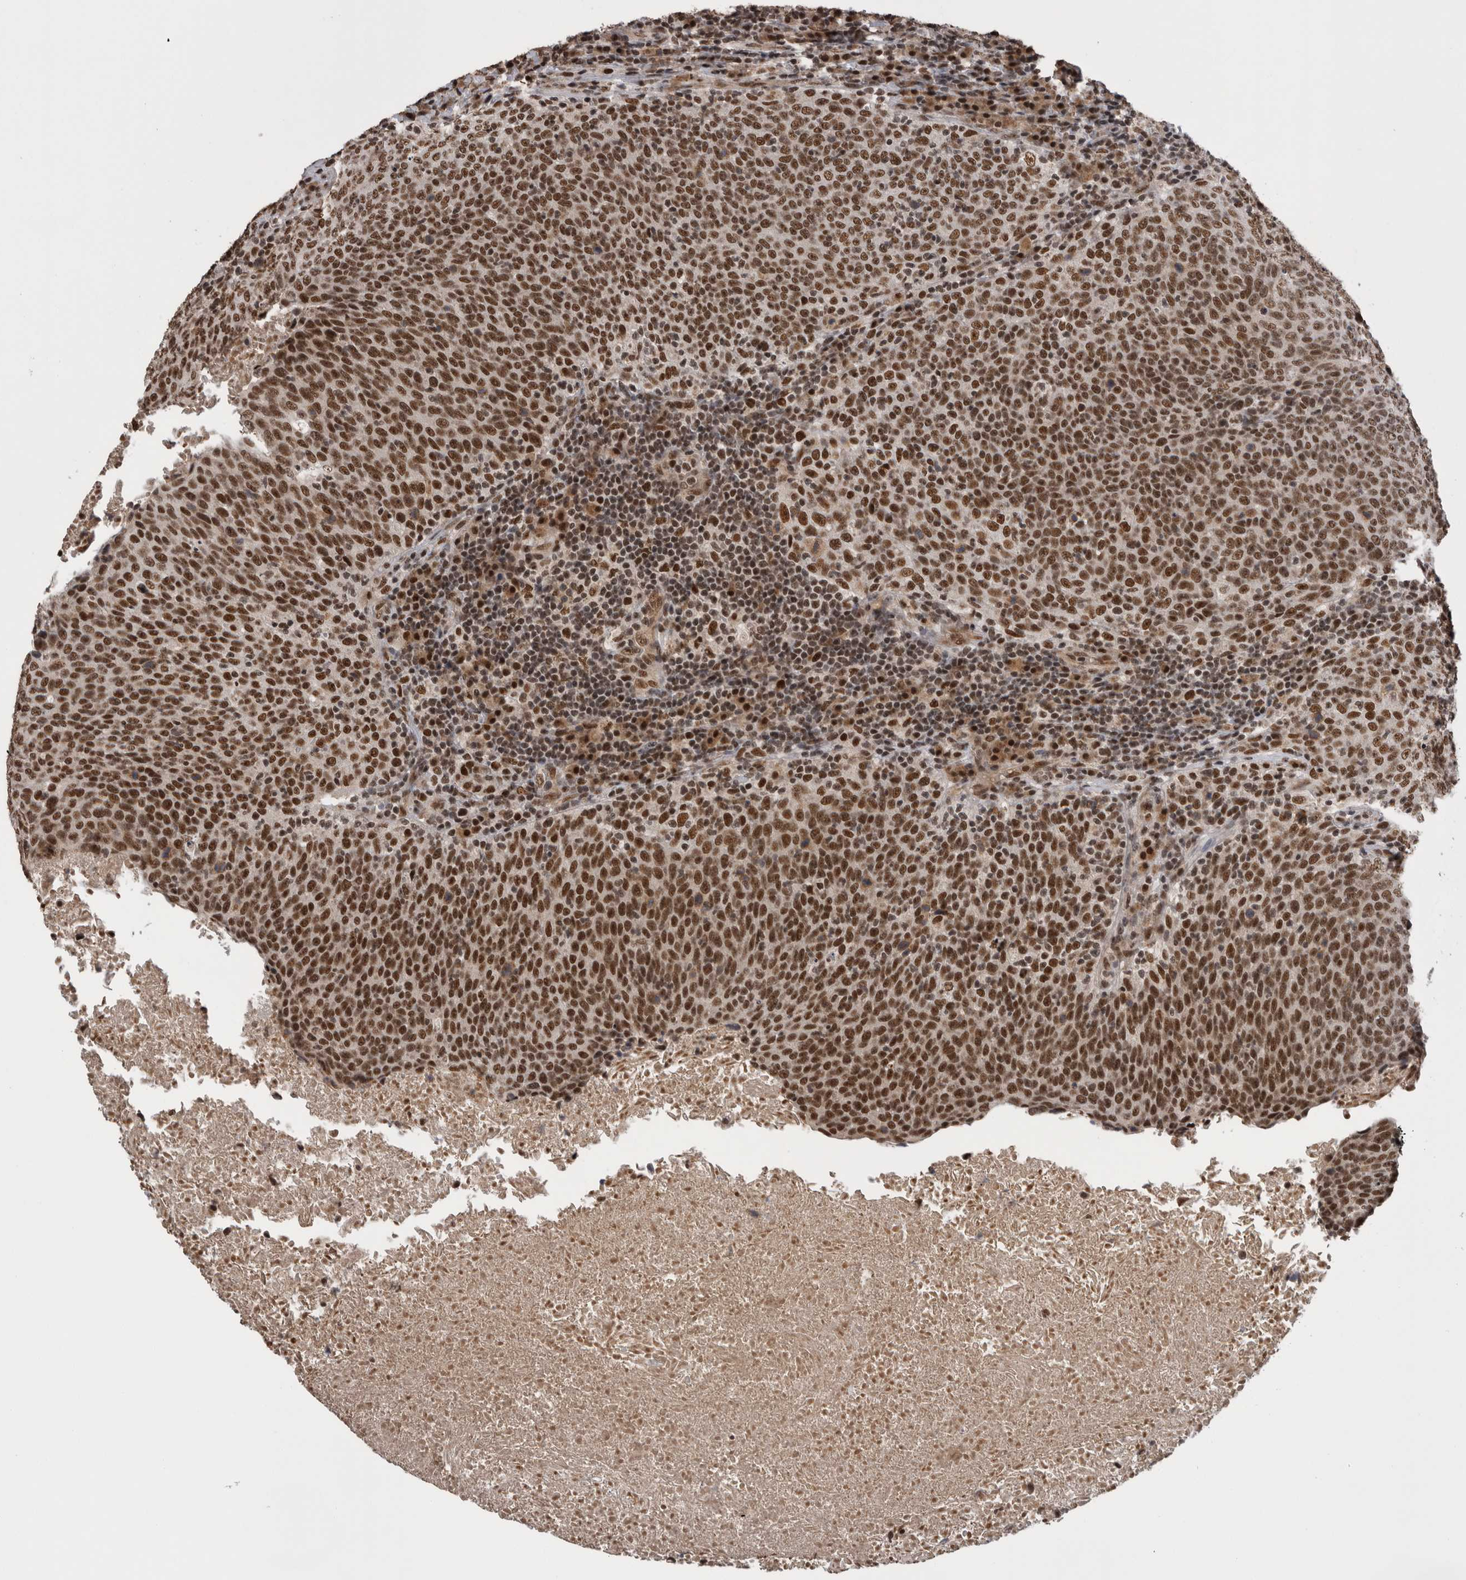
{"staining": {"intensity": "strong", "quantity": ">75%", "location": "nuclear"}, "tissue": "head and neck cancer", "cell_type": "Tumor cells", "image_type": "cancer", "snomed": [{"axis": "morphology", "description": "Squamous cell carcinoma, NOS"}, {"axis": "morphology", "description": "Squamous cell carcinoma, metastatic, NOS"}, {"axis": "topography", "description": "Lymph node"}, {"axis": "topography", "description": "Head-Neck"}], "caption": "Immunohistochemistry (DAB (3,3'-diaminobenzidine)) staining of head and neck cancer displays strong nuclear protein positivity in about >75% of tumor cells. Using DAB (3,3'-diaminobenzidine) (brown) and hematoxylin (blue) stains, captured at high magnification using brightfield microscopy.", "gene": "CPSF2", "patient": {"sex": "male", "age": 62}}